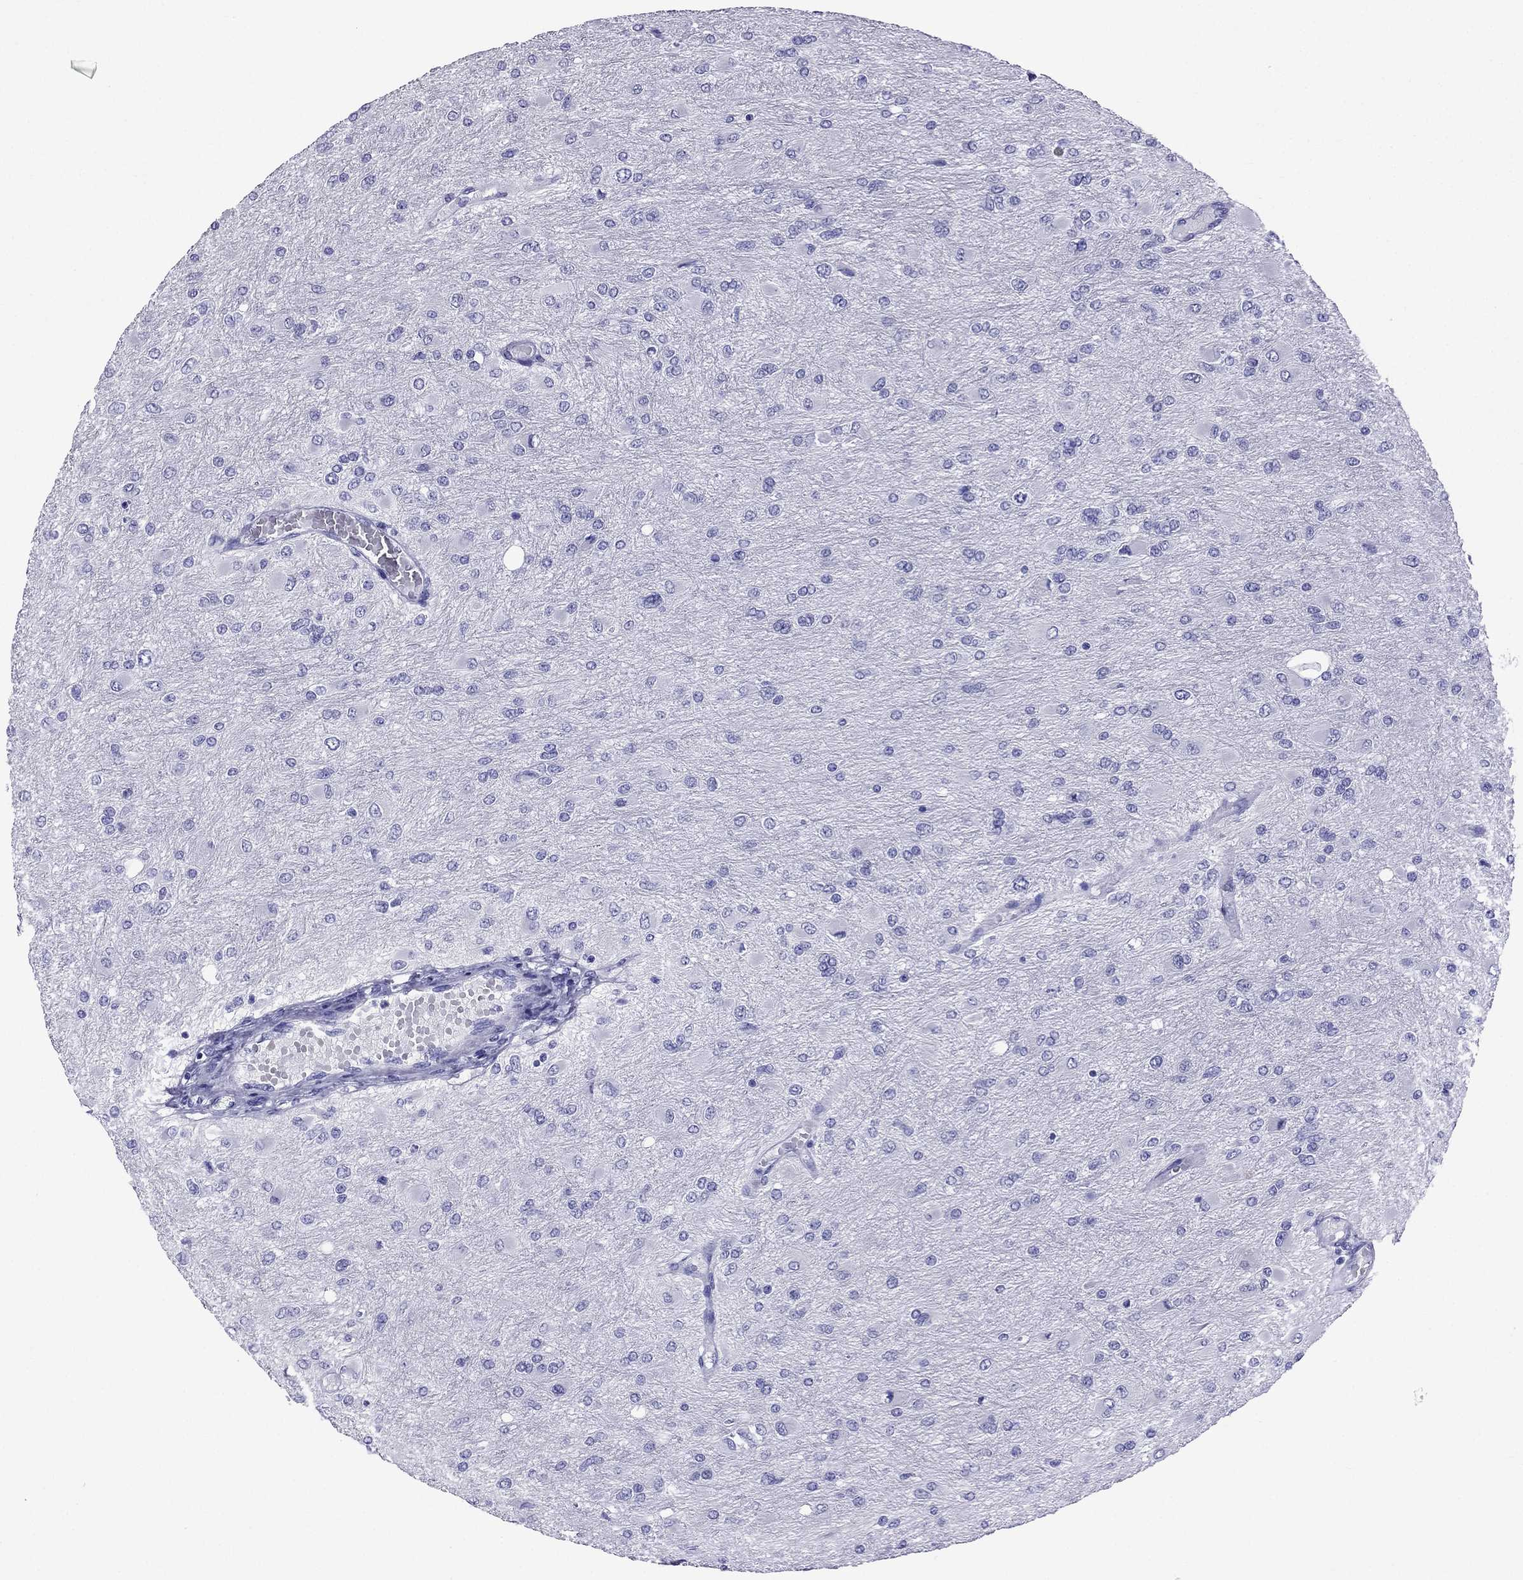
{"staining": {"intensity": "negative", "quantity": "none", "location": "none"}, "tissue": "glioma", "cell_type": "Tumor cells", "image_type": "cancer", "snomed": [{"axis": "morphology", "description": "Glioma, malignant, High grade"}, {"axis": "topography", "description": "Cerebral cortex"}], "caption": "IHC of human malignant high-grade glioma demonstrates no staining in tumor cells.", "gene": "ARR3", "patient": {"sex": "female", "age": 36}}